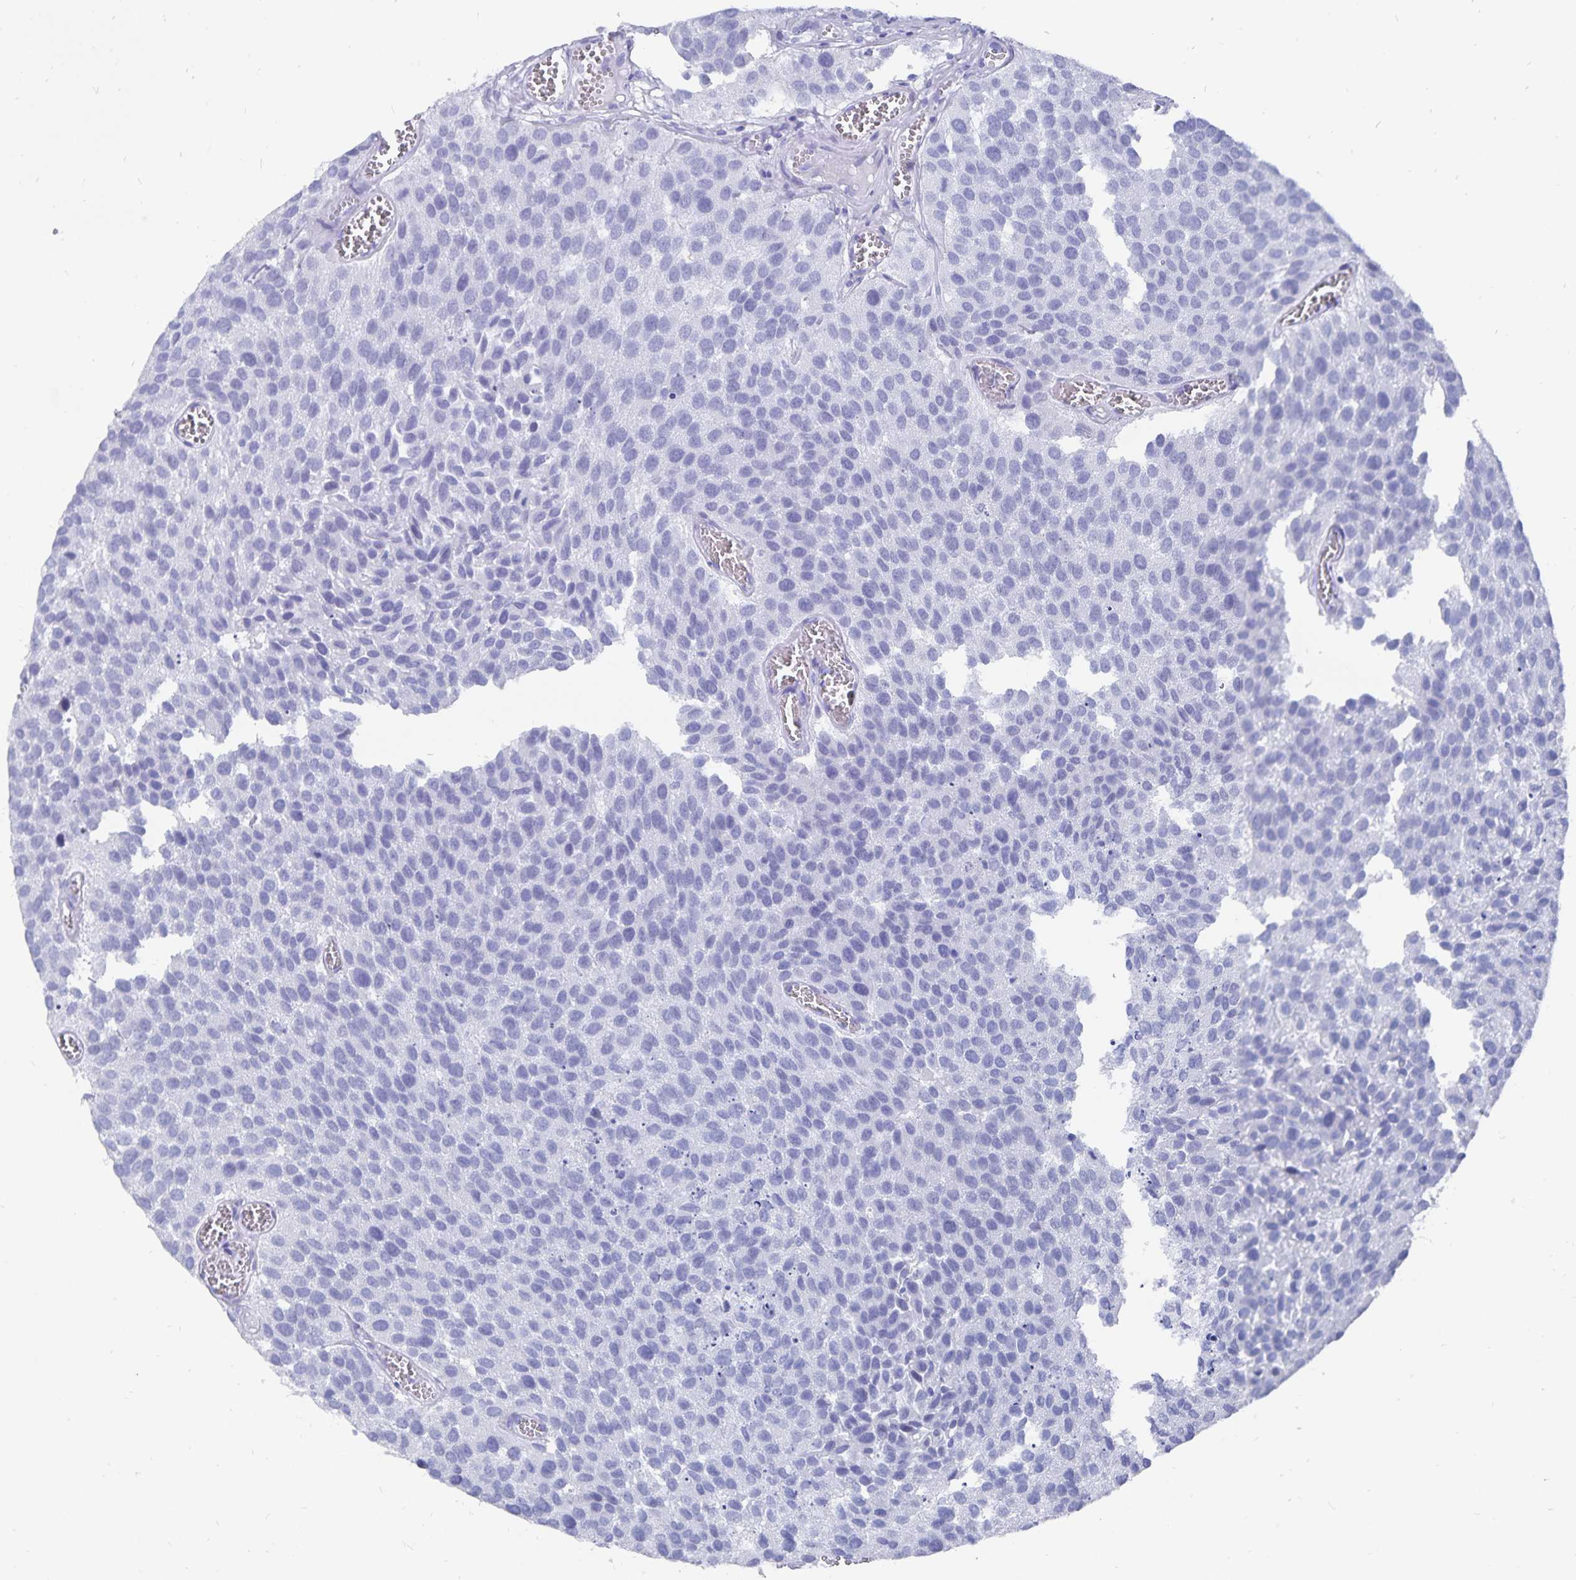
{"staining": {"intensity": "negative", "quantity": "none", "location": "none"}, "tissue": "urothelial cancer", "cell_type": "Tumor cells", "image_type": "cancer", "snomed": [{"axis": "morphology", "description": "Urothelial carcinoma, Low grade"}, {"axis": "topography", "description": "Urinary bladder"}], "caption": "Protein analysis of low-grade urothelial carcinoma demonstrates no significant staining in tumor cells.", "gene": "ADH1A", "patient": {"sex": "female", "age": 69}}